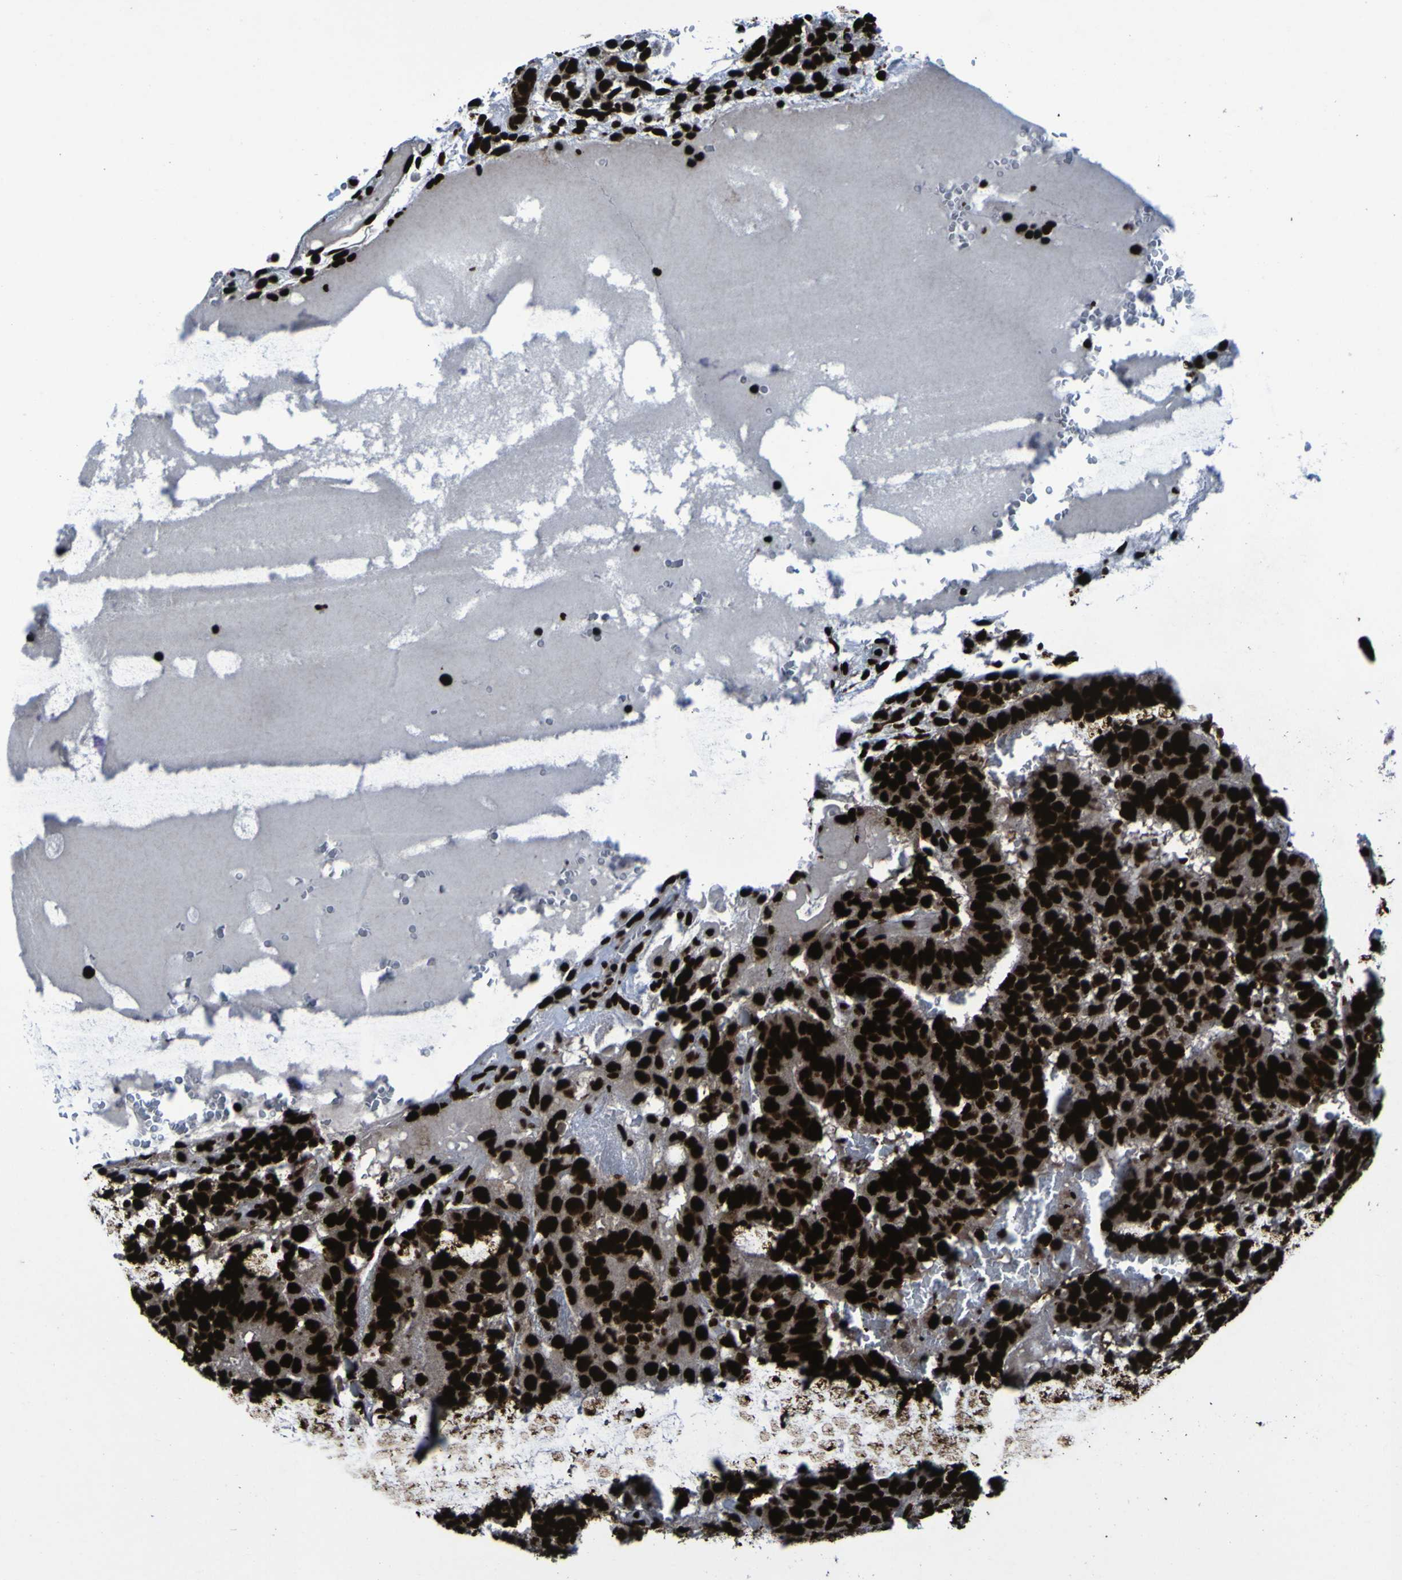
{"staining": {"intensity": "strong", "quantity": ">75%", "location": "nuclear"}, "tissue": "testis cancer", "cell_type": "Tumor cells", "image_type": "cancer", "snomed": [{"axis": "morphology", "description": "Seminoma, NOS"}, {"axis": "morphology", "description": "Carcinoma, Embryonal, NOS"}, {"axis": "topography", "description": "Testis"}], "caption": "A high-resolution histopathology image shows immunohistochemistry staining of testis seminoma, which exhibits strong nuclear expression in about >75% of tumor cells.", "gene": "NPM1", "patient": {"sex": "male", "age": 52}}